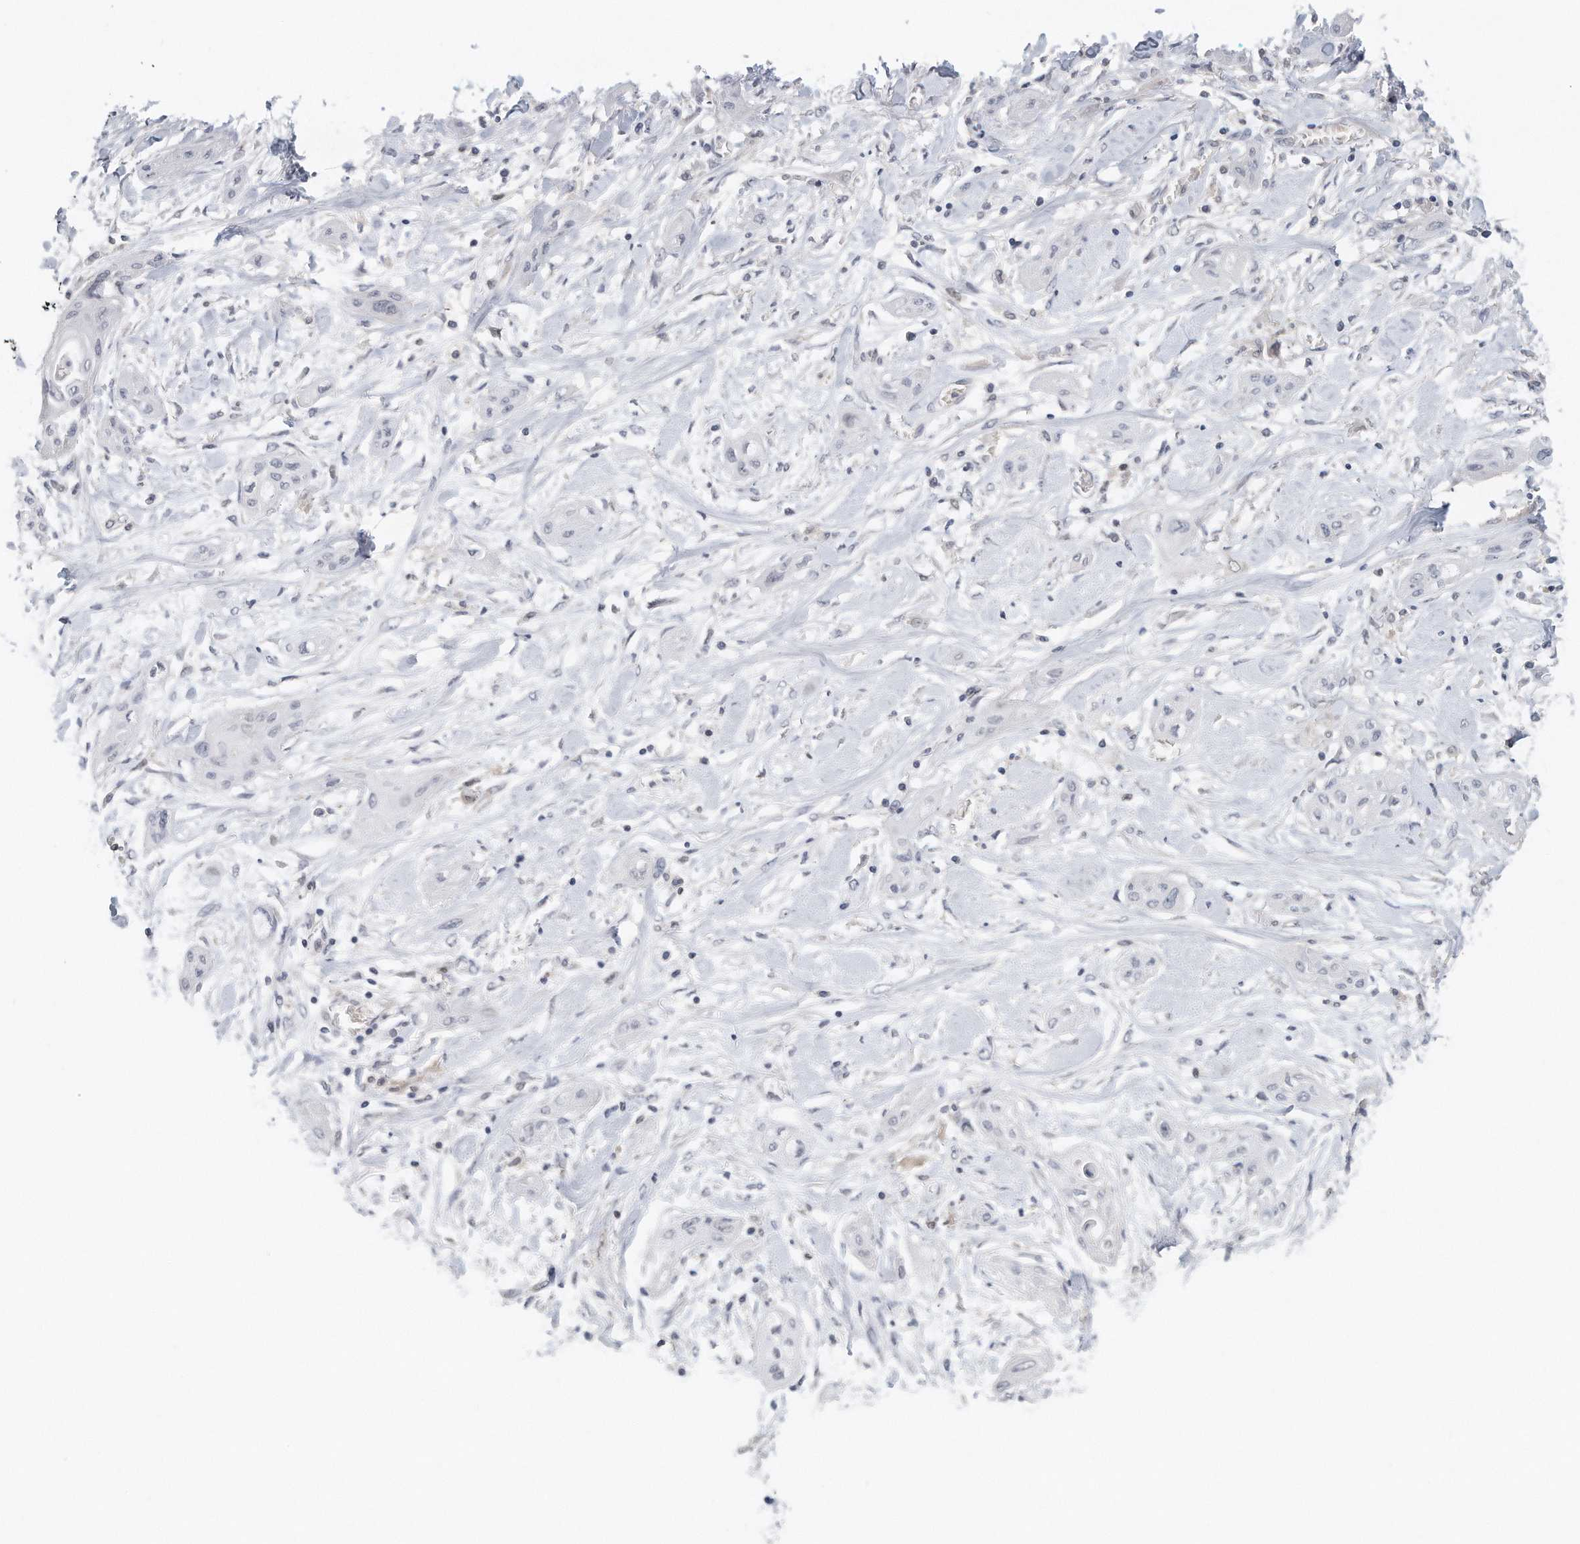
{"staining": {"intensity": "negative", "quantity": "none", "location": "none"}, "tissue": "lung cancer", "cell_type": "Tumor cells", "image_type": "cancer", "snomed": [{"axis": "morphology", "description": "Squamous cell carcinoma, NOS"}, {"axis": "topography", "description": "Lung"}], "caption": "High magnification brightfield microscopy of squamous cell carcinoma (lung) stained with DAB (brown) and counterstained with hematoxylin (blue): tumor cells show no significant staining. (DAB (3,3'-diaminobenzidine) IHC with hematoxylin counter stain).", "gene": "DDX43", "patient": {"sex": "female", "age": 47}}